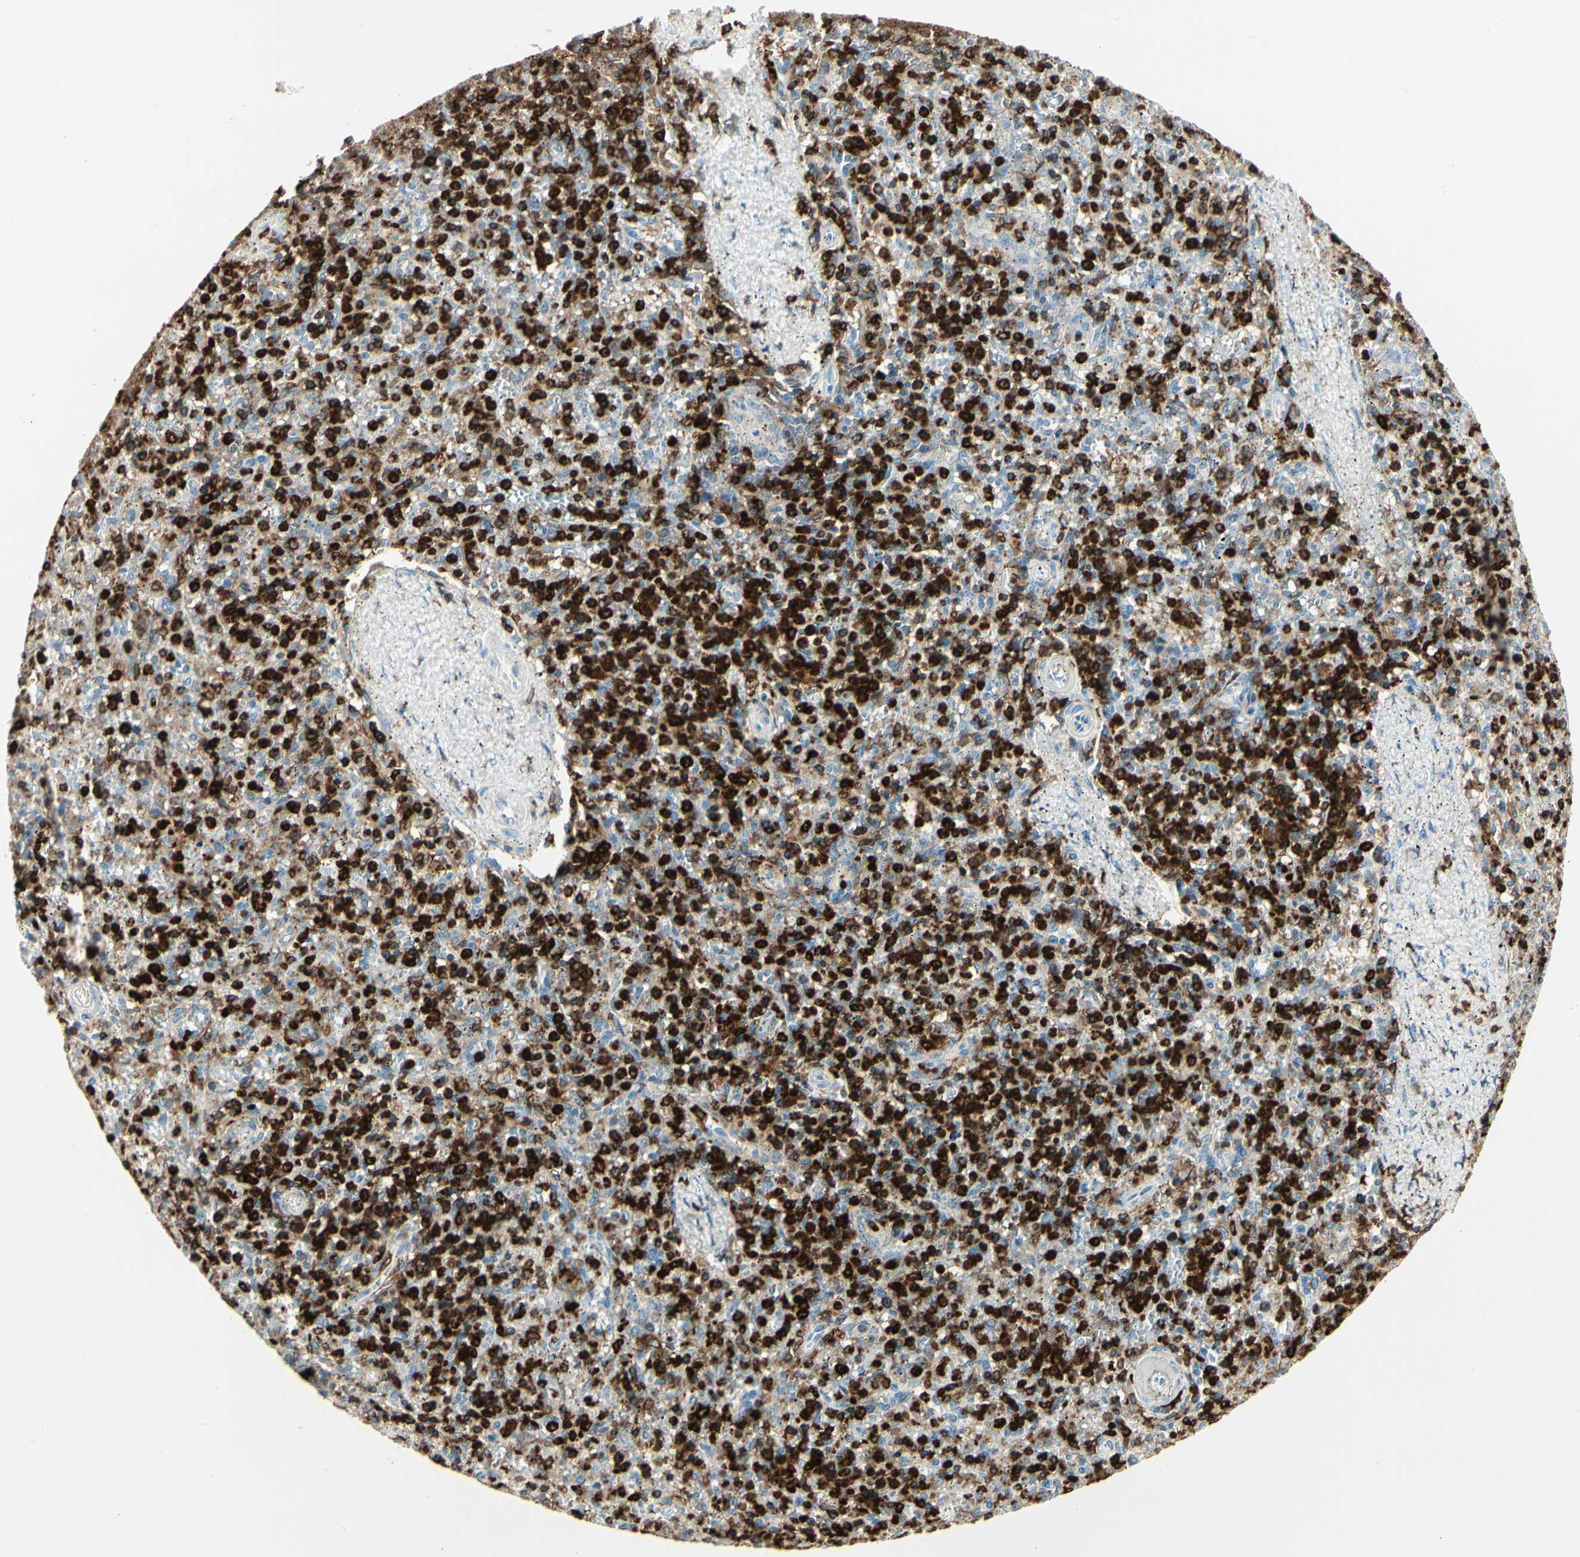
{"staining": {"intensity": "strong", "quantity": "25%-75%", "location": "cytoplasmic/membranous,nuclear"}, "tissue": "spleen", "cell_type": "Cells in red pulp", "image_type": "normal", "snomed": [{"axis": "morphology", "description": "Normal tissue, NOS"}, {"axis": "topography", "description": "Spleen"}], "caption": "Immunohistochemistry photomicrograph of normal spleen stained for a protein (brown), which shows high levels of strong cytoplasmic/membranous,nuclear positivity in about 25%-75% of cells in red pulp.", "gene": "ITGB2", "patient": {"sex": "male", "age": 72}}